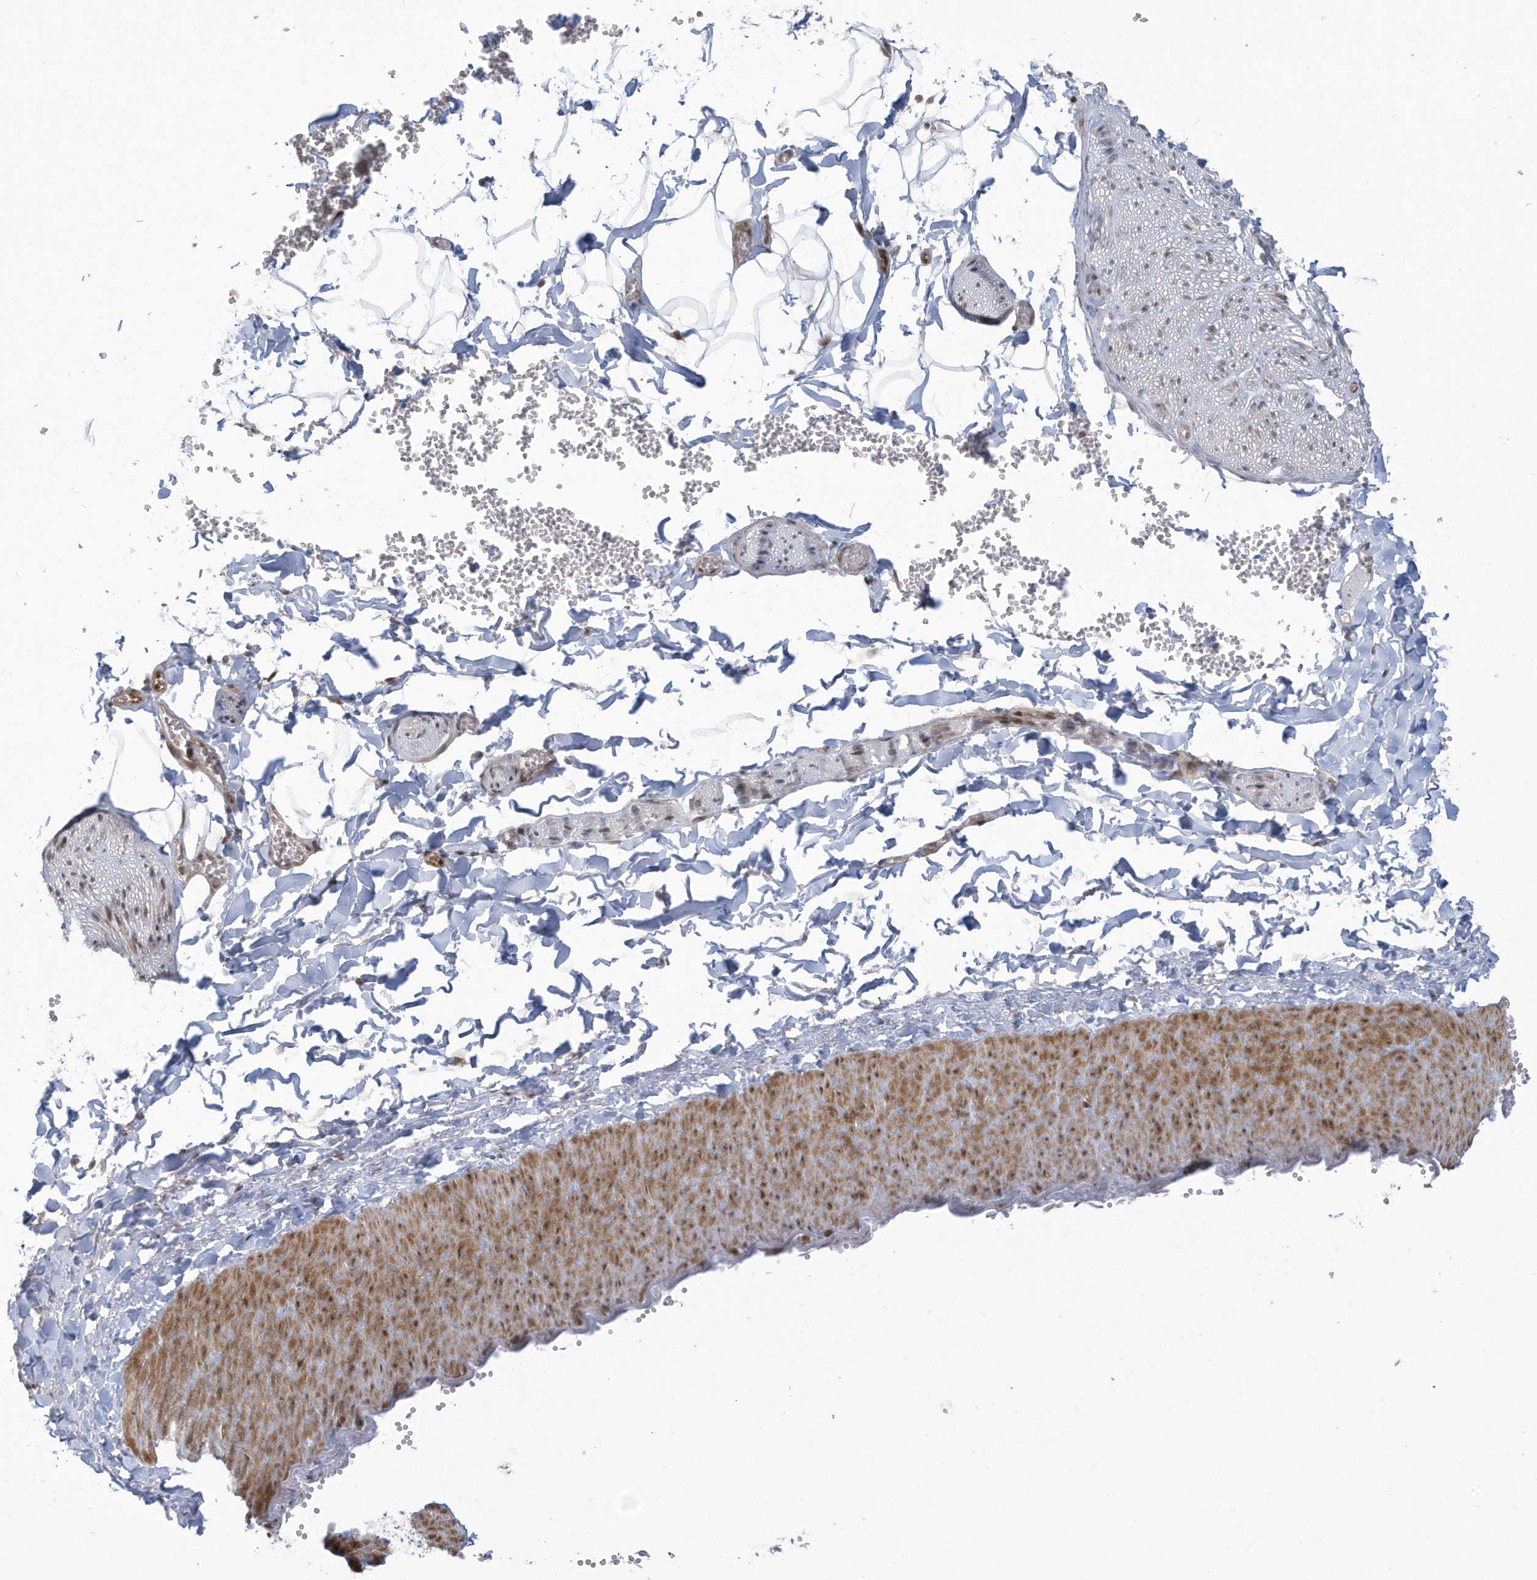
{"staining": {"intensity": "moderate", "quantity": ">75%", "location": "nuclear"}, "tissue": "adipose tissue", "cell_type": "Adipocytes", "image_type": "normal", "snomed": [{"axis": "morphology", "description": "Normal tissue, NOS"}, {"axis": "topography", "description": "Gallbladder"}, {"axis": "topography", "description": "Peripheral nerve tissue"}], "caption": "Adipose tissue stained with a brown dye displays moderate nuclear positive expression in about >75% of adipocytes.", "gene": "C1orf52", "patient": {"sex": "male", "age": 38}}